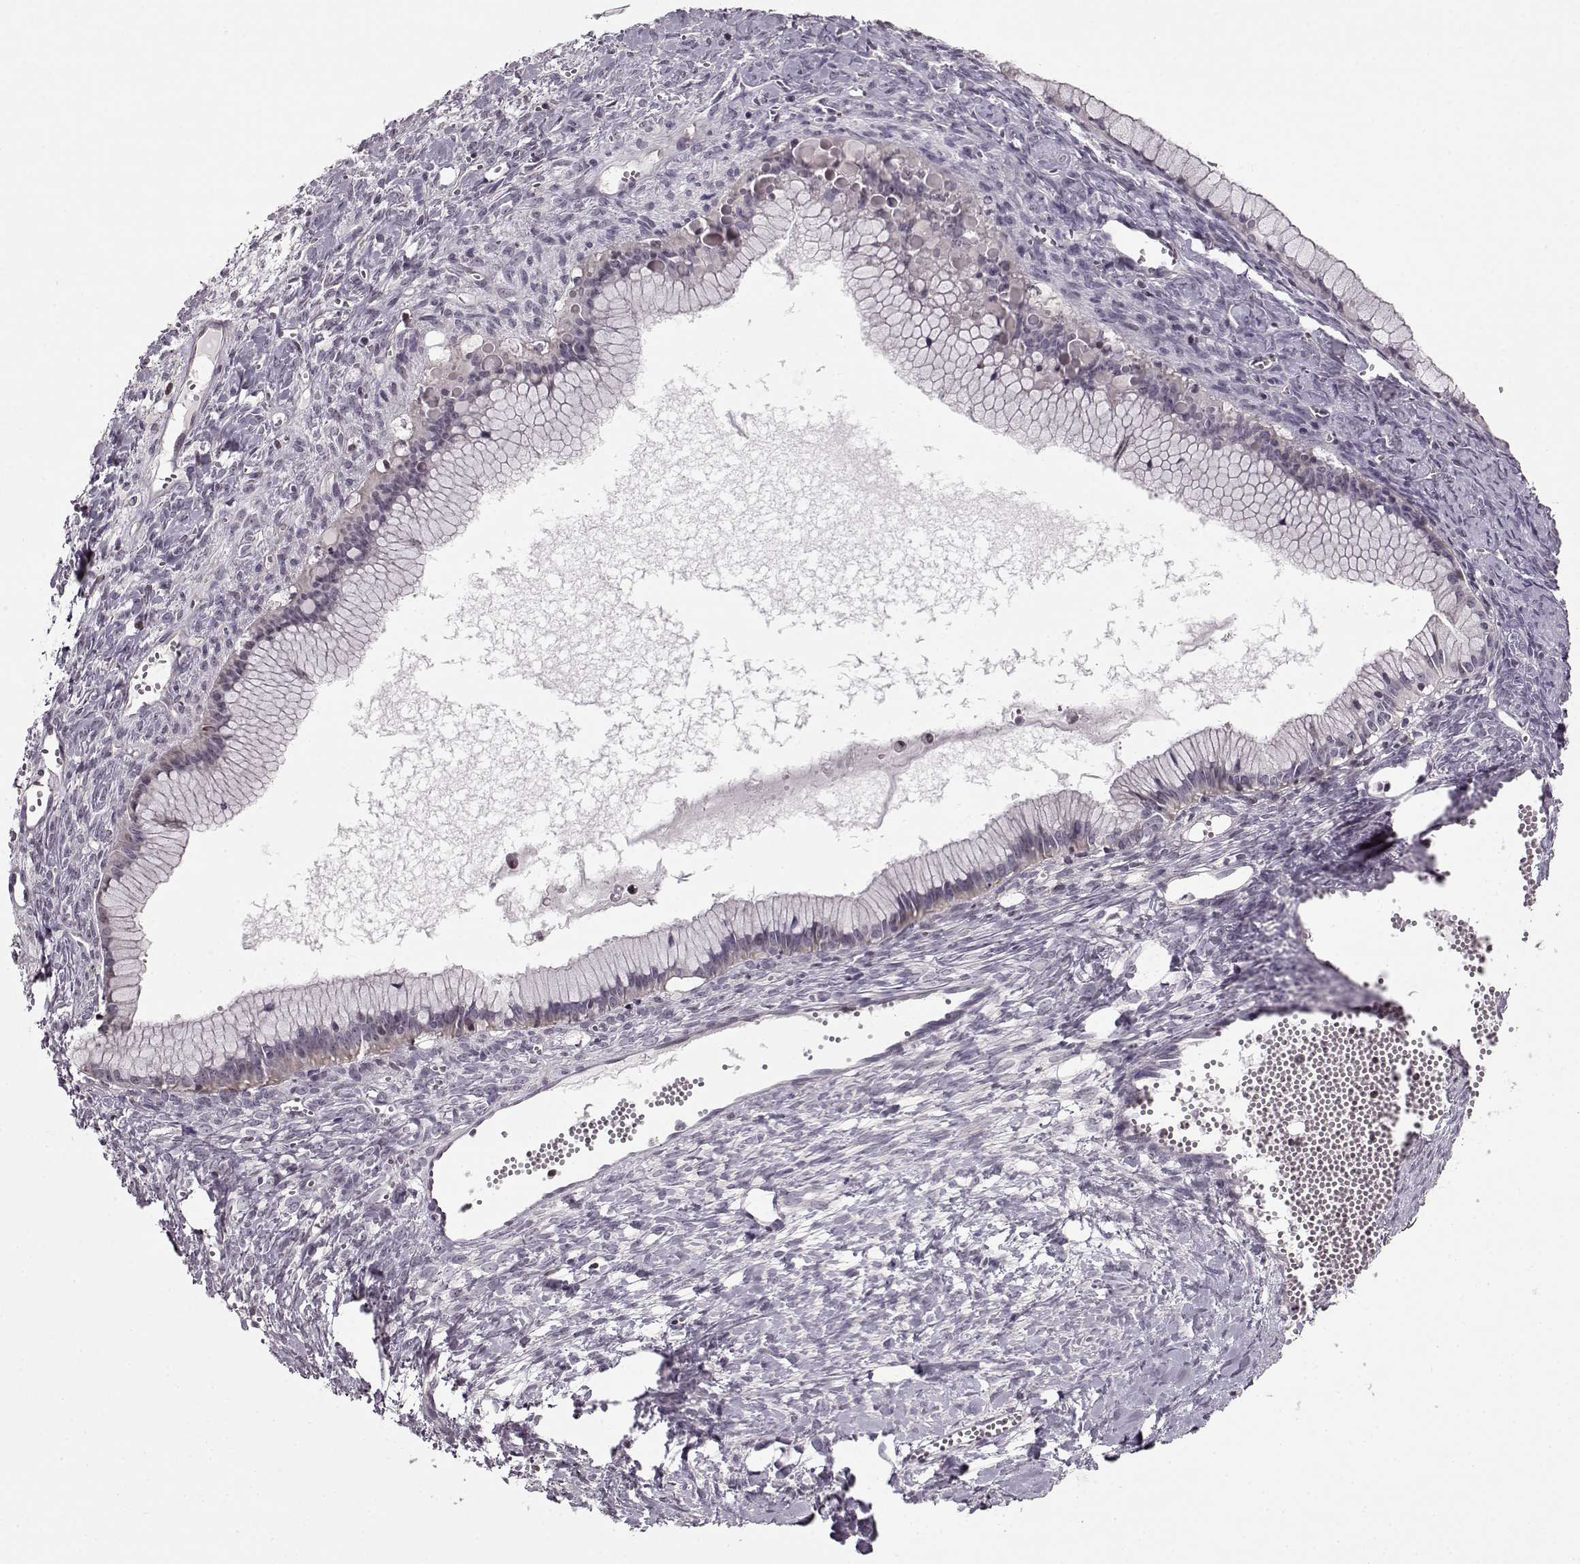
{"staining": {"intensity": "negative", "quantity": "none", "location": "none"}, "tissue": "ovarian cancer", "cell_type": "Tumor cells", "image_type": "cancer", "snomed": [{"axis": "morphology", "description": "Cystadenocarcinoma, mucinous, NOS"}, {"axis": "topography", "description": "Ovary"}], "caption": "A histopathology image of ovarian cancer stained for a protein shows no brown staining in tumor cells.", "gene": "FSHB", "patient": {"sex": "female", "age": 41}}